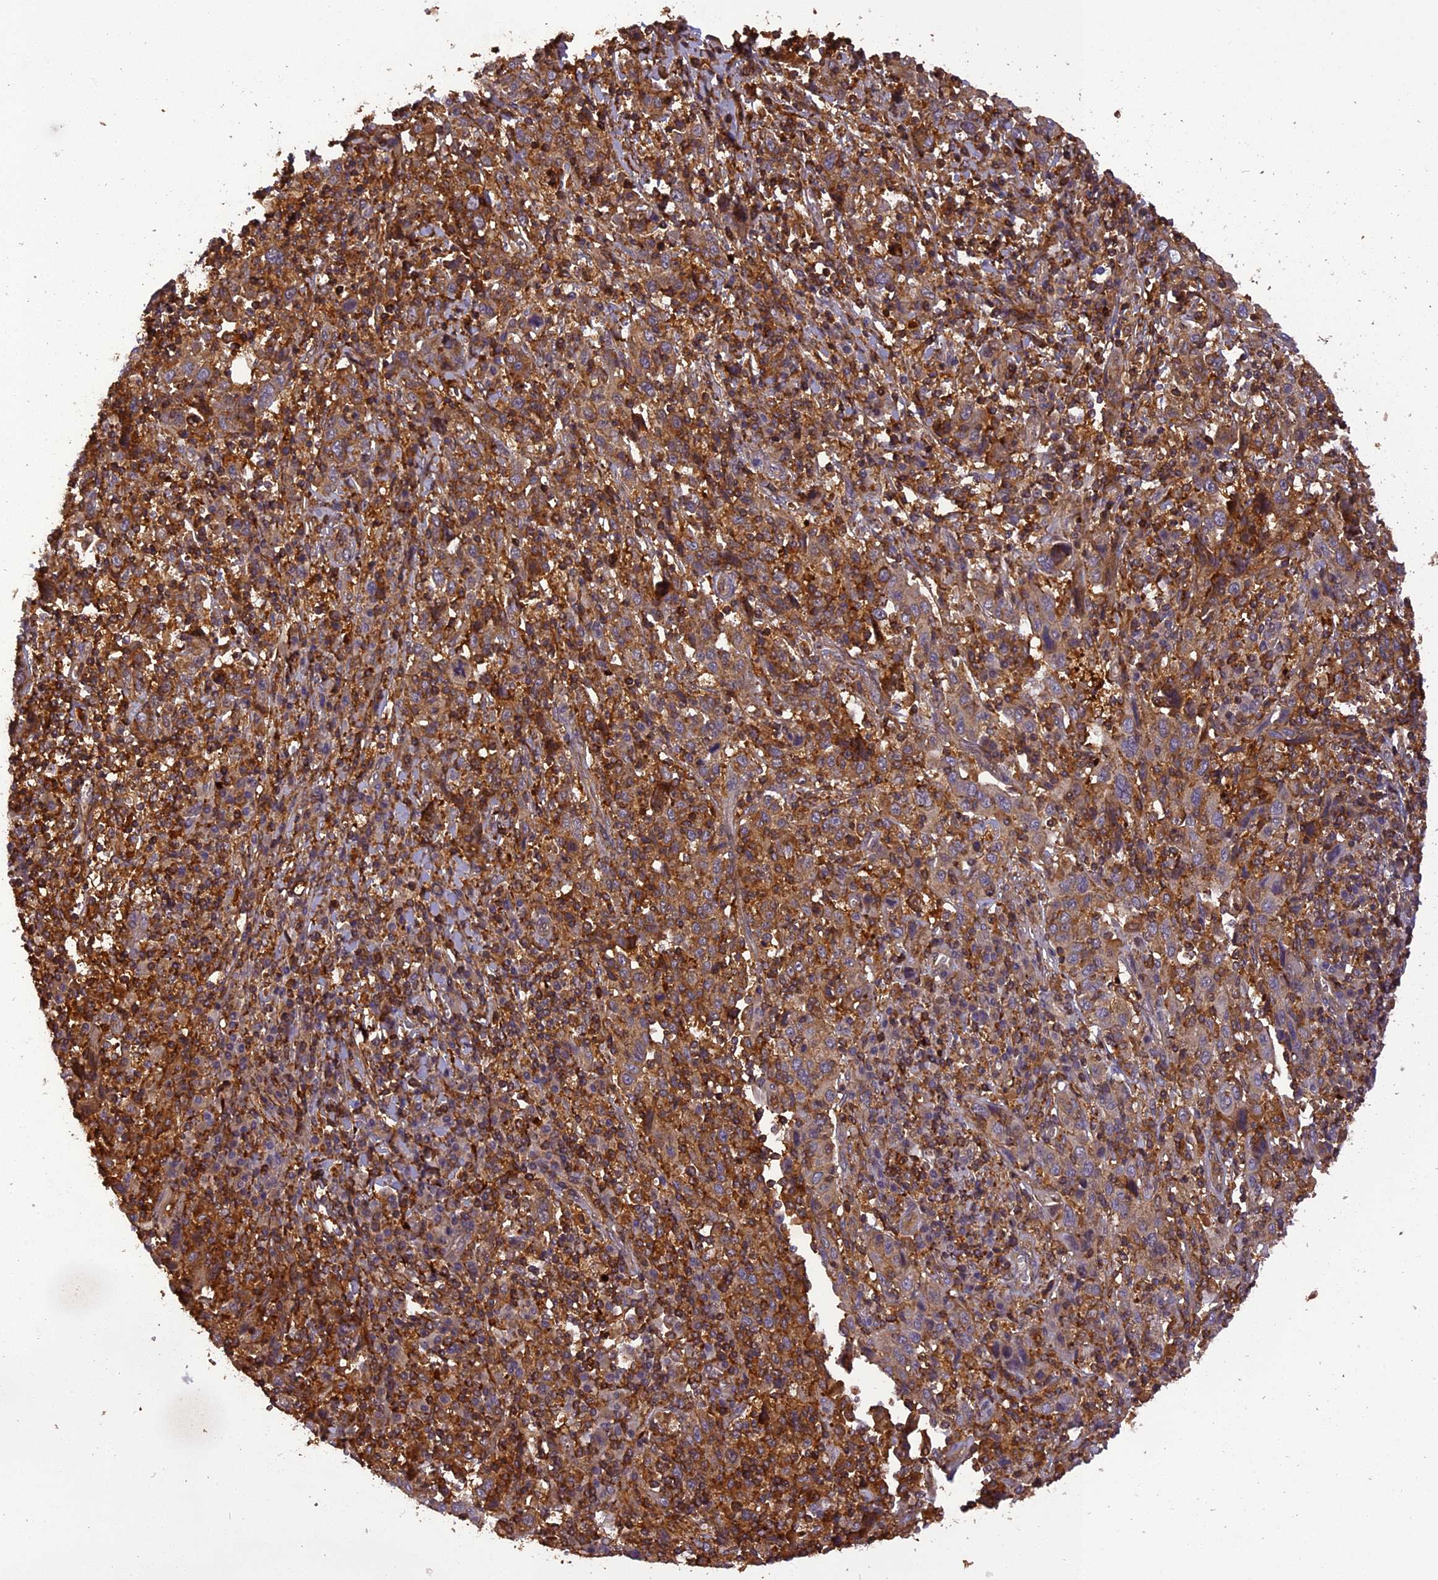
{"staining": {"intensity": "moderate", "quantity": ">75%", "location": "cytoplasmic/membranous"}, "tissue": "cervical cancer", "cell_type": "Tumor cells", "image_type": "cancer", "snomed": [{"axis": "morphology", "description": "Squamous cell carcinoma, NOS"}, {"axis": "topography", "description": "Cervix"}], "caption": "Protein staining by IHC reveals moderate cytoplasmic/membranous staining in about >75% of tumor cells in cervical cancer (squamous cell carcinoma).", "gene": "STOML1", "patient": {"sex": "female", "age": 46}}